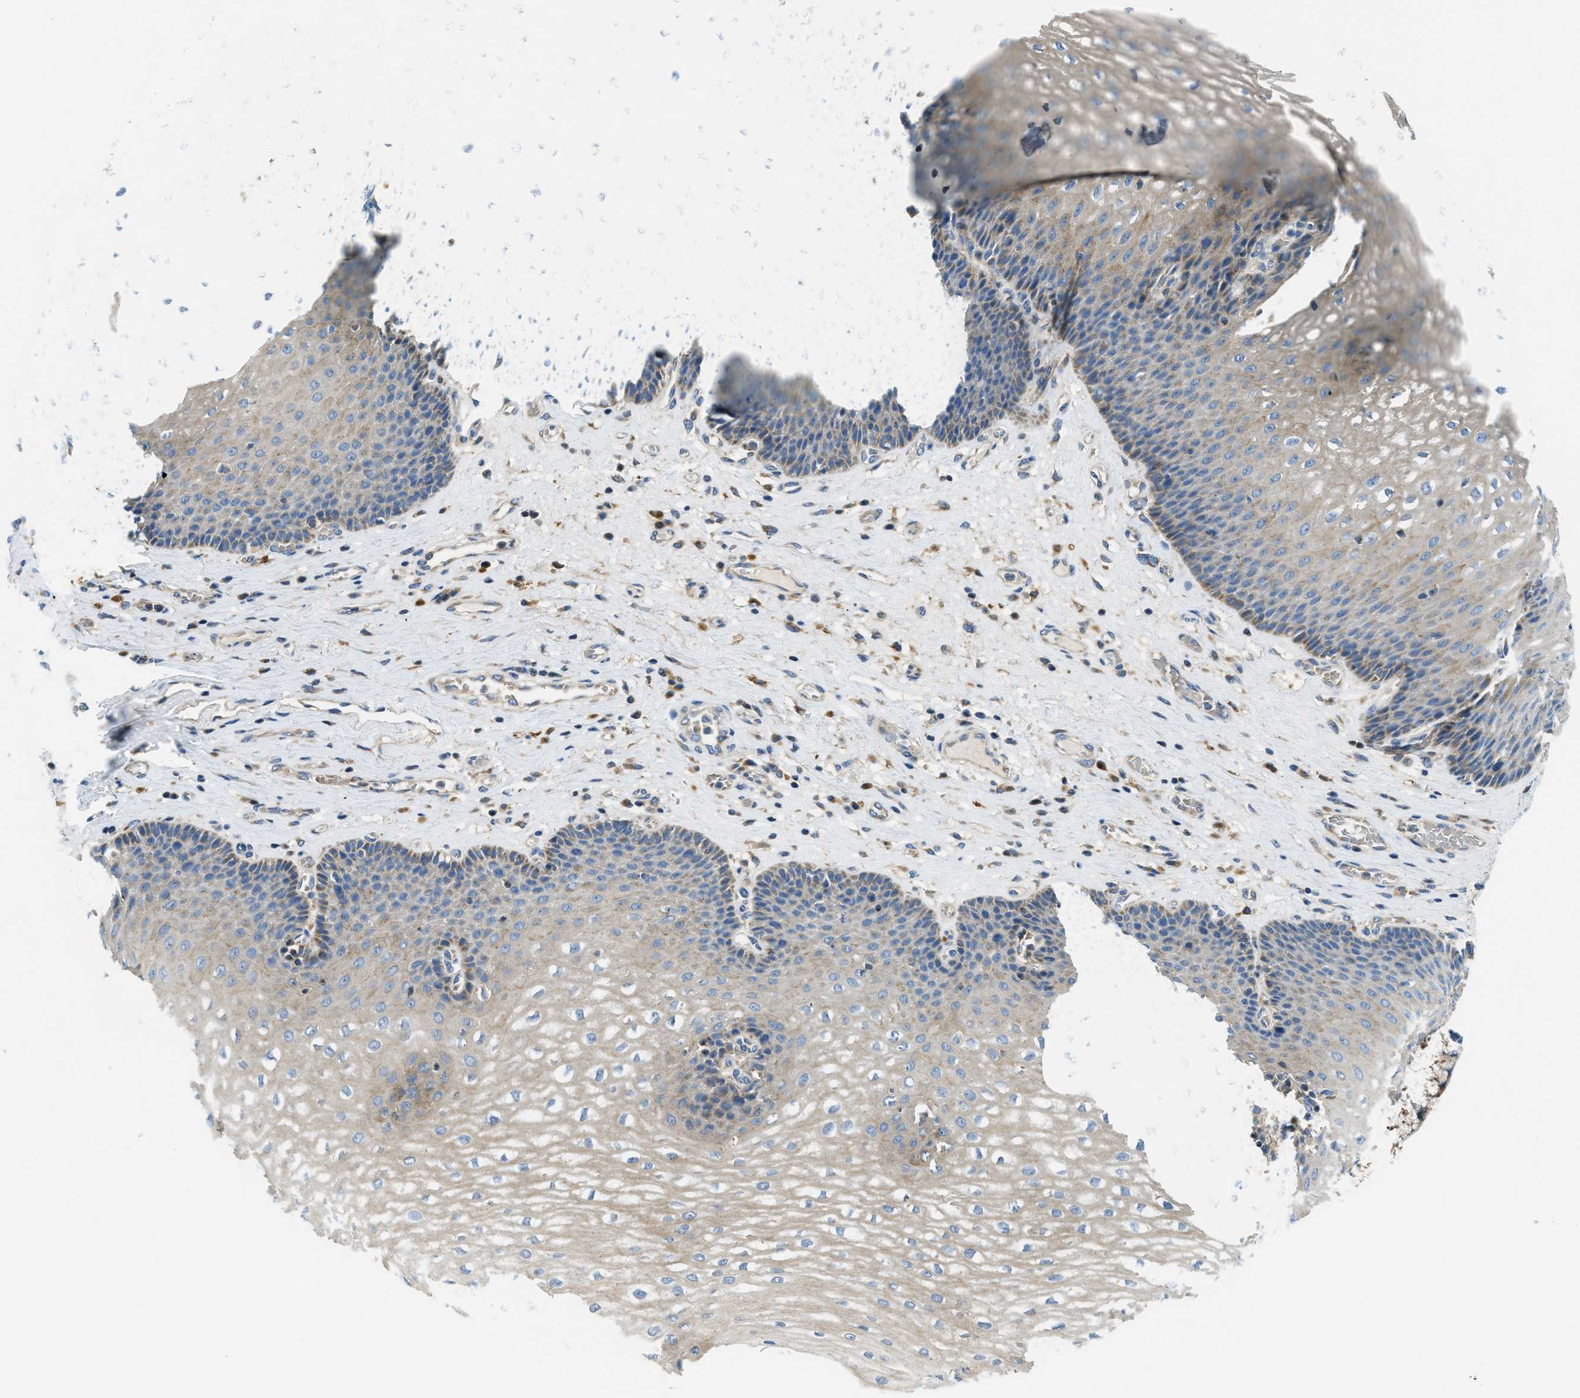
{"staining": {"intensity": "moderate", "quantity": "25%-75%", "location": "cytoplasmic/membranous"}, "tissue": "esophagus", "cell_type": "Squamous epithelial cells", "image_type": "normal", "snomed": [{"axis": "morphology", "description": "Normal tissue, NOS"}, {"axis": "topography", "description": "Esophagus"}], "caption": "The histopathology image shows a brown stain indicating the presence of a protein in the cytoplasmic/membranous of squamous epithelial cells in esophagus. The staining was performed using DAB (3,3'-diaminobenzidine) to visualize the protein expression in brown, while the nuclei were stained in blue with hematoxylin (Magnification: 20x).", "gene": "RFFL", "patient": {"sex": "male", "age": 48}}